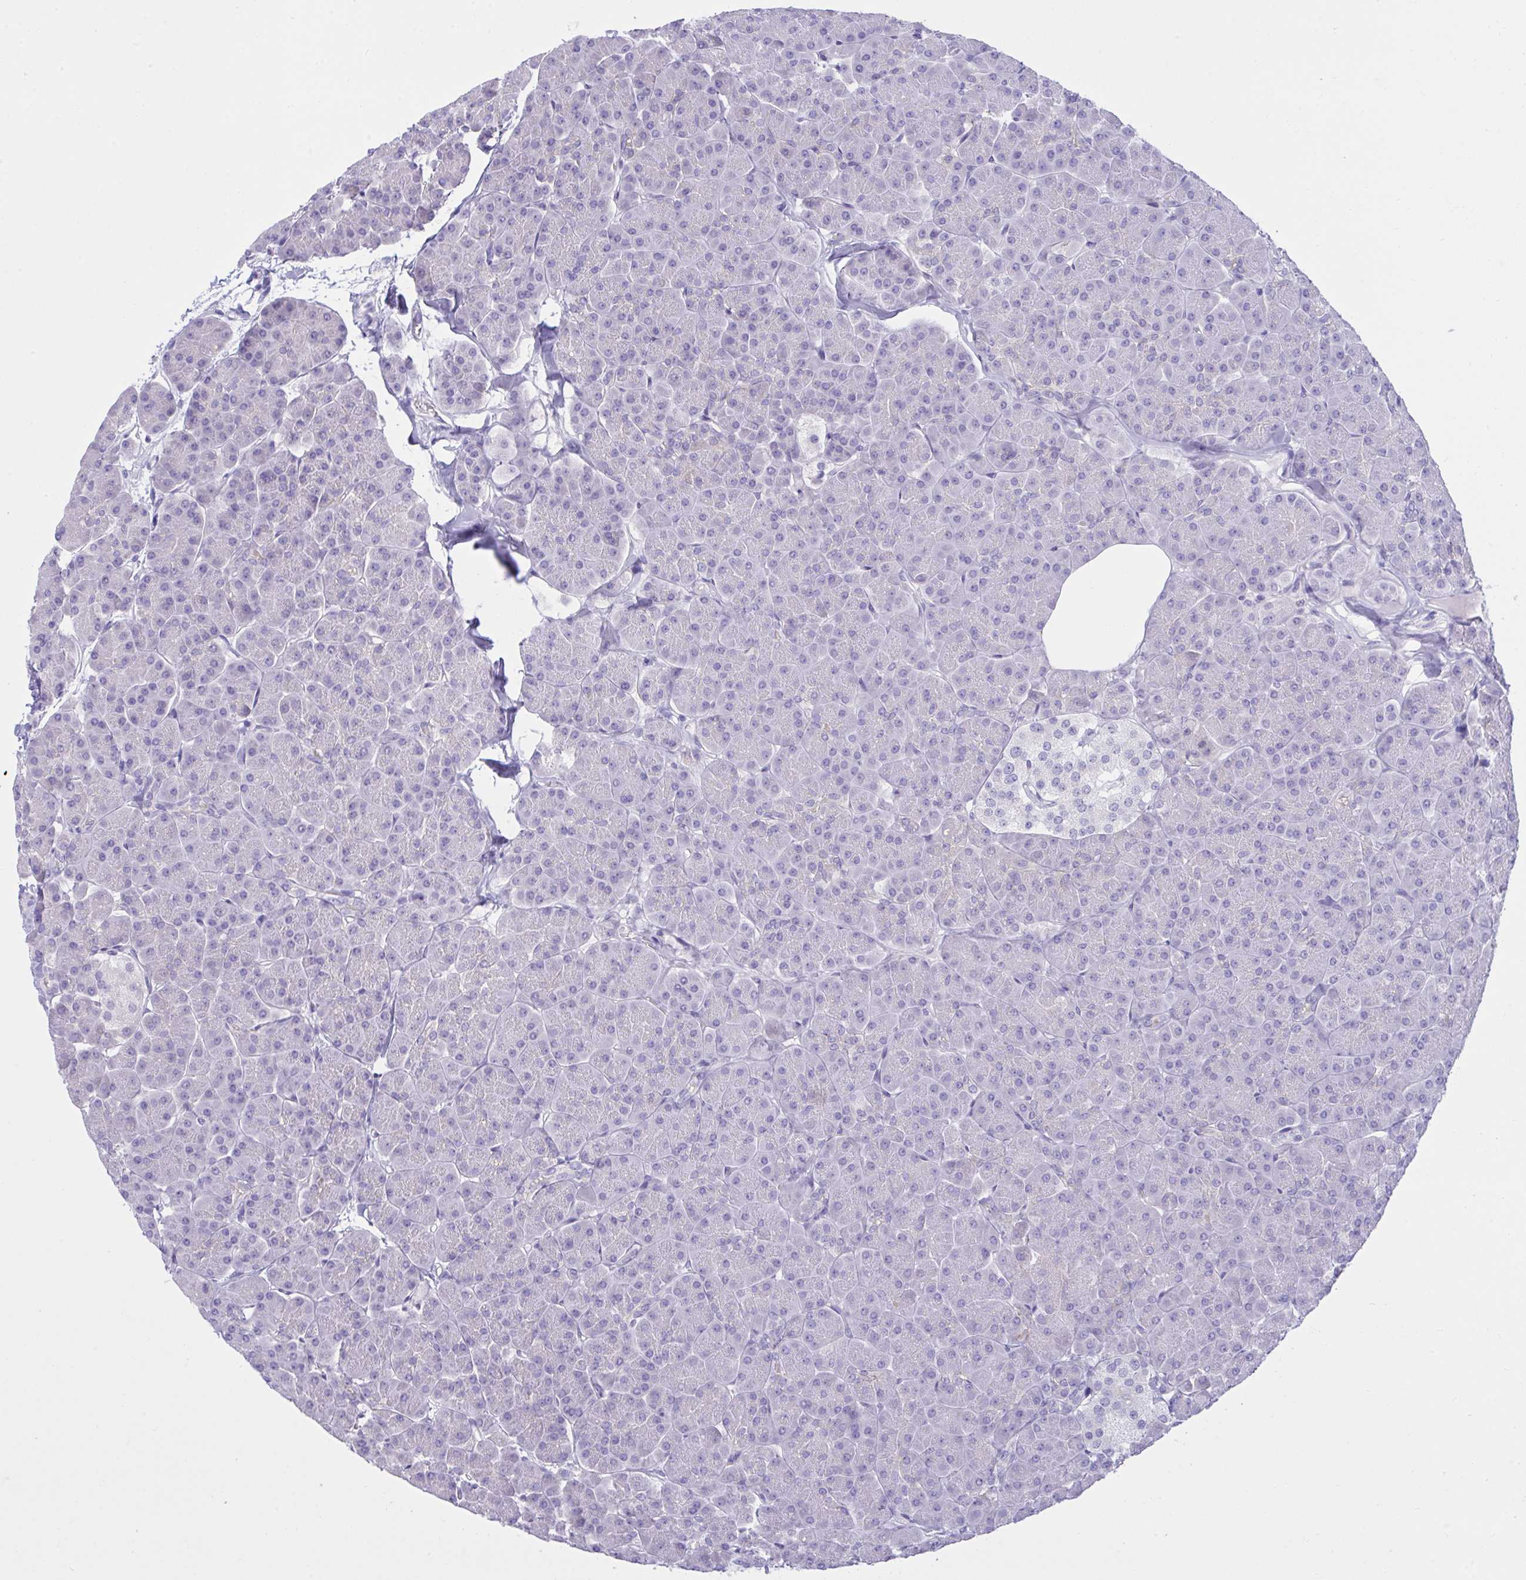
{"staining": {"intensity": "negative", "quantity": "none", "location": "none"}, "tissue": "pancreas", "cell_type": "Exocrine glandular cells", "image_type": "normal", "snomed": [{"axis": "morphology", "description": "Normal tissue, NOS"}, {"axis": "topography", "description": "Pancreas"}, {"axis": "topography", "description": "Peripheral nerve tissue"}], "caption": "High power microscopy histopathology image of an immunohistochemistry (IHC) histopathology image of benign pancreas, revealing no significant expression in exocrine glandular cells. The staining was performed using DAB to visualize the protein expression in brown, while the nuclei were stained in blue with hematoxylin (Magnification: 20x).", "gene": "PLEKHH1", "patient": {"sex": "male", "age": 54}}